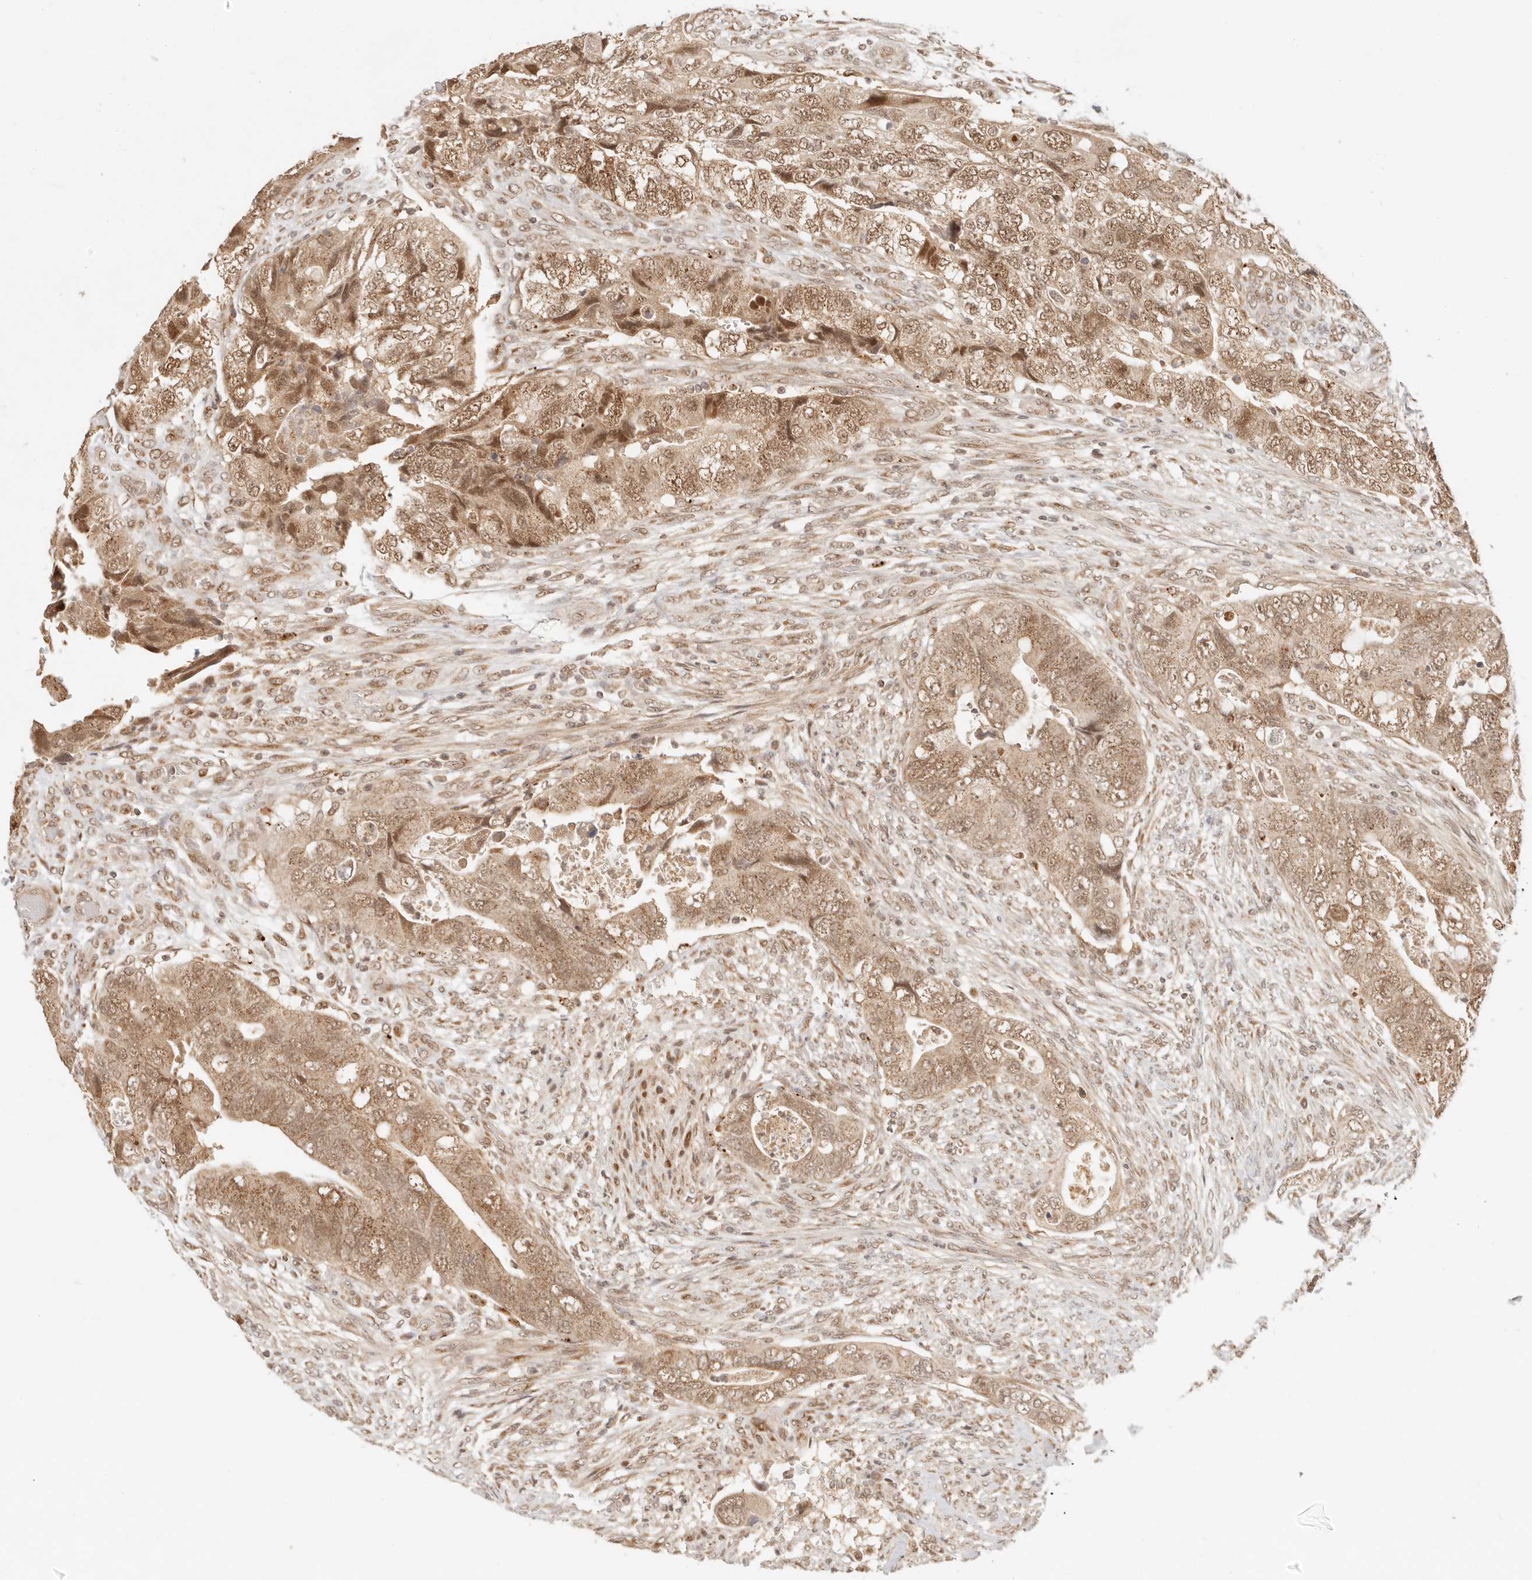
{"staining": {"intensity": "moderate", "quantity": ">75%", "location": "cytoplasmic/membranous,nuclear"}, "tissue": "colorectal cancer", "cell_type": "Tumor cells", "image_type": "cancer", "snomed": [{"axis": "morphology", "description": "Adenocarcinoma, NOS"}, {"axis": "topography", "description": "Rectum"}], "caption": "High-power microscopy captured an immunohistochemistry (IHC) photomicrograph of colorectal cancer (adenocarcinoma), revealing moderate cytoplasmic/membranous and nuclear staining in about >75% of tumor cells.", "gene": "INTS11", "patient": {"sex": "male", "age": 63}}